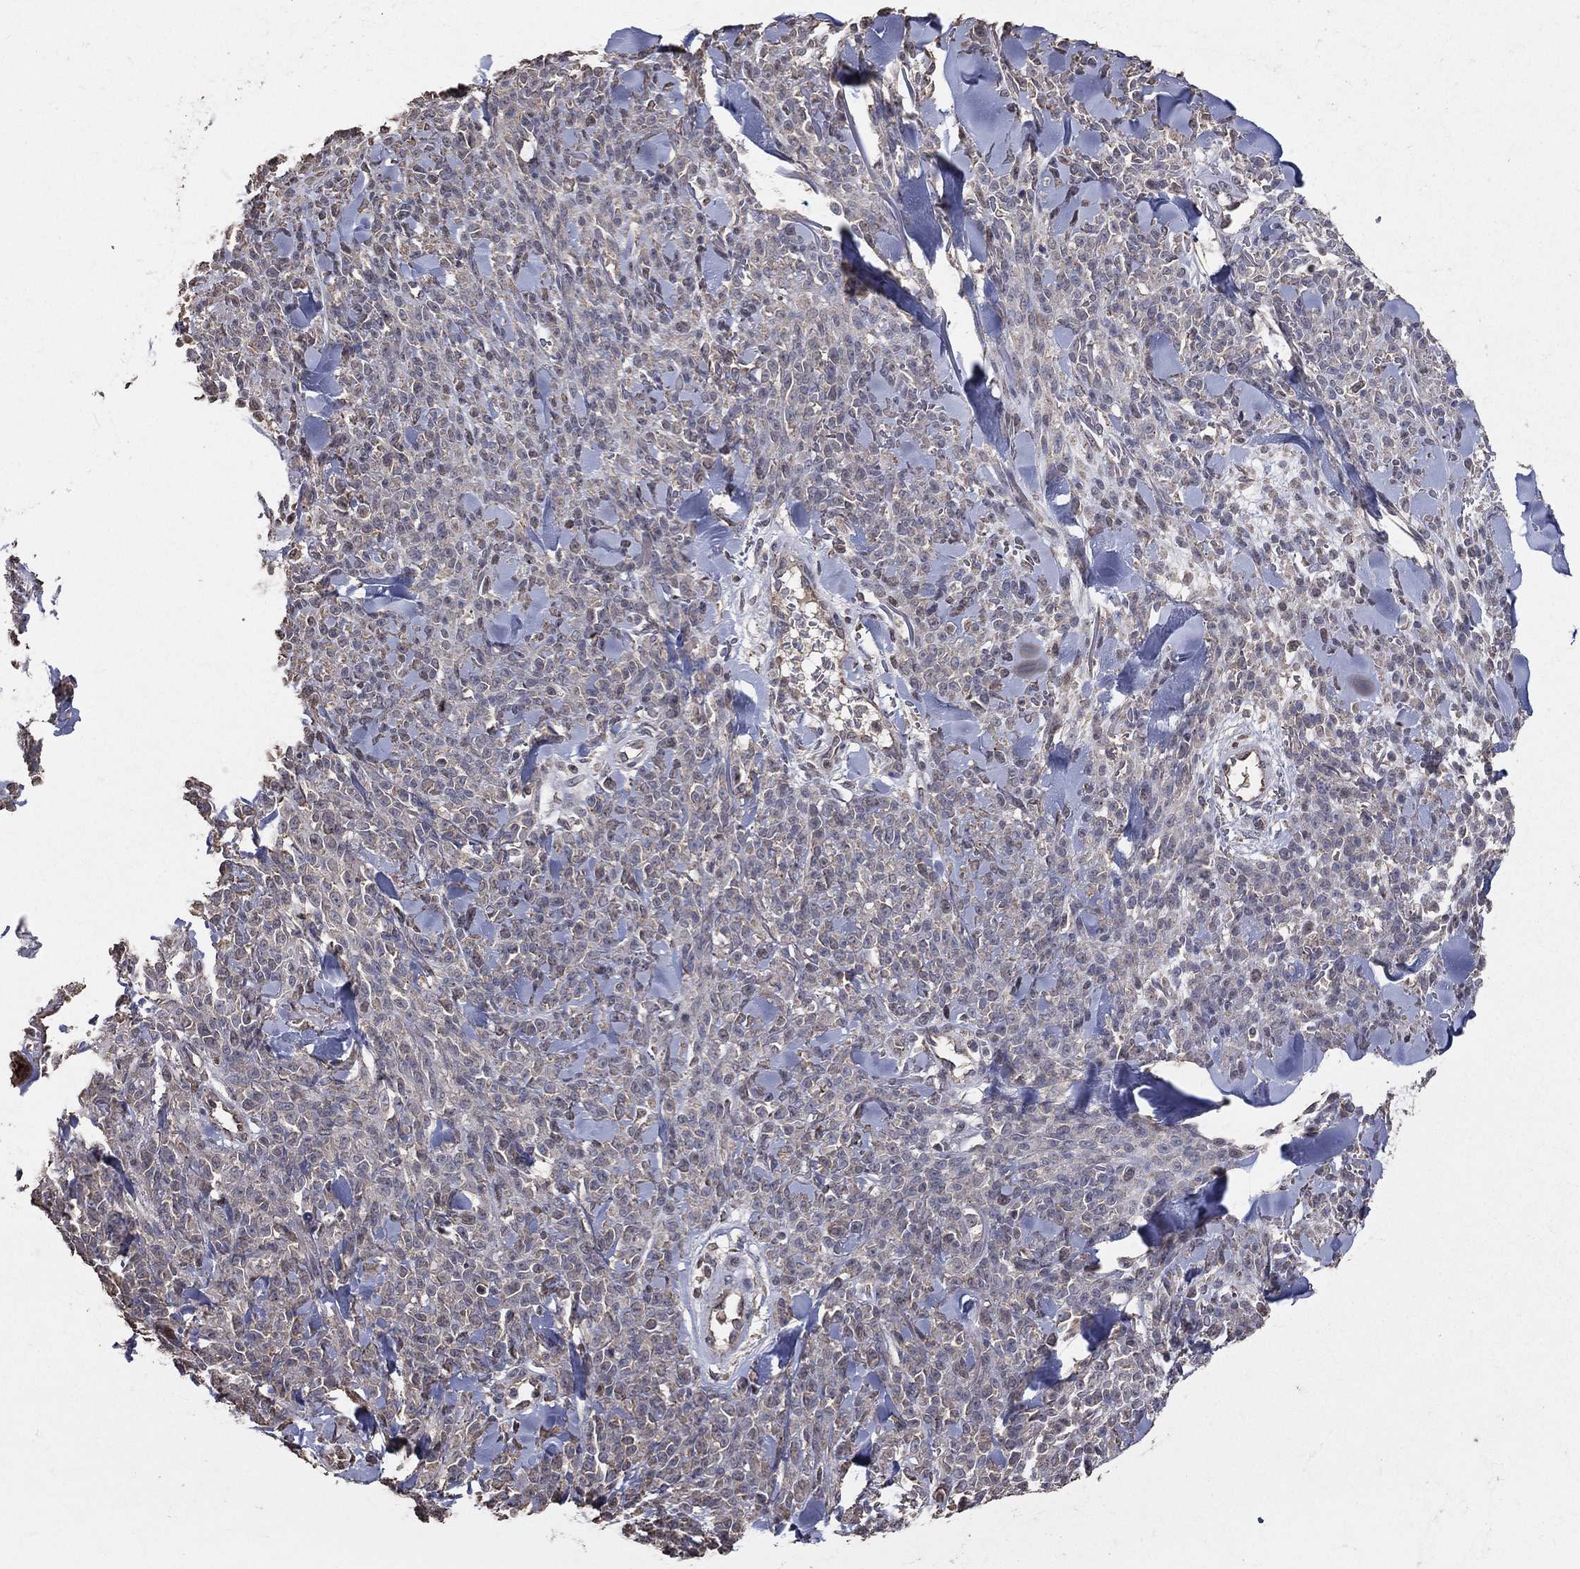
{"staining": {"intensity": "negative", "quantity": "none", "location": "none"}, "tissue": "melanoma", "cell_type": "Tumor cells", "image_type": "cancer", "snomed": [{"axis": "morphology", "description": "Malignant melanoma, NOS"}, {"axis": "topography", "description": "Skin"}, {"axis": "topography", "description": "Skin of trunk"}], "caption": "IHC of human melanoma demonstrates no staining in tumor cells.", "gene": "LY6K", "patient": {"sex": "male", "age": 74}}